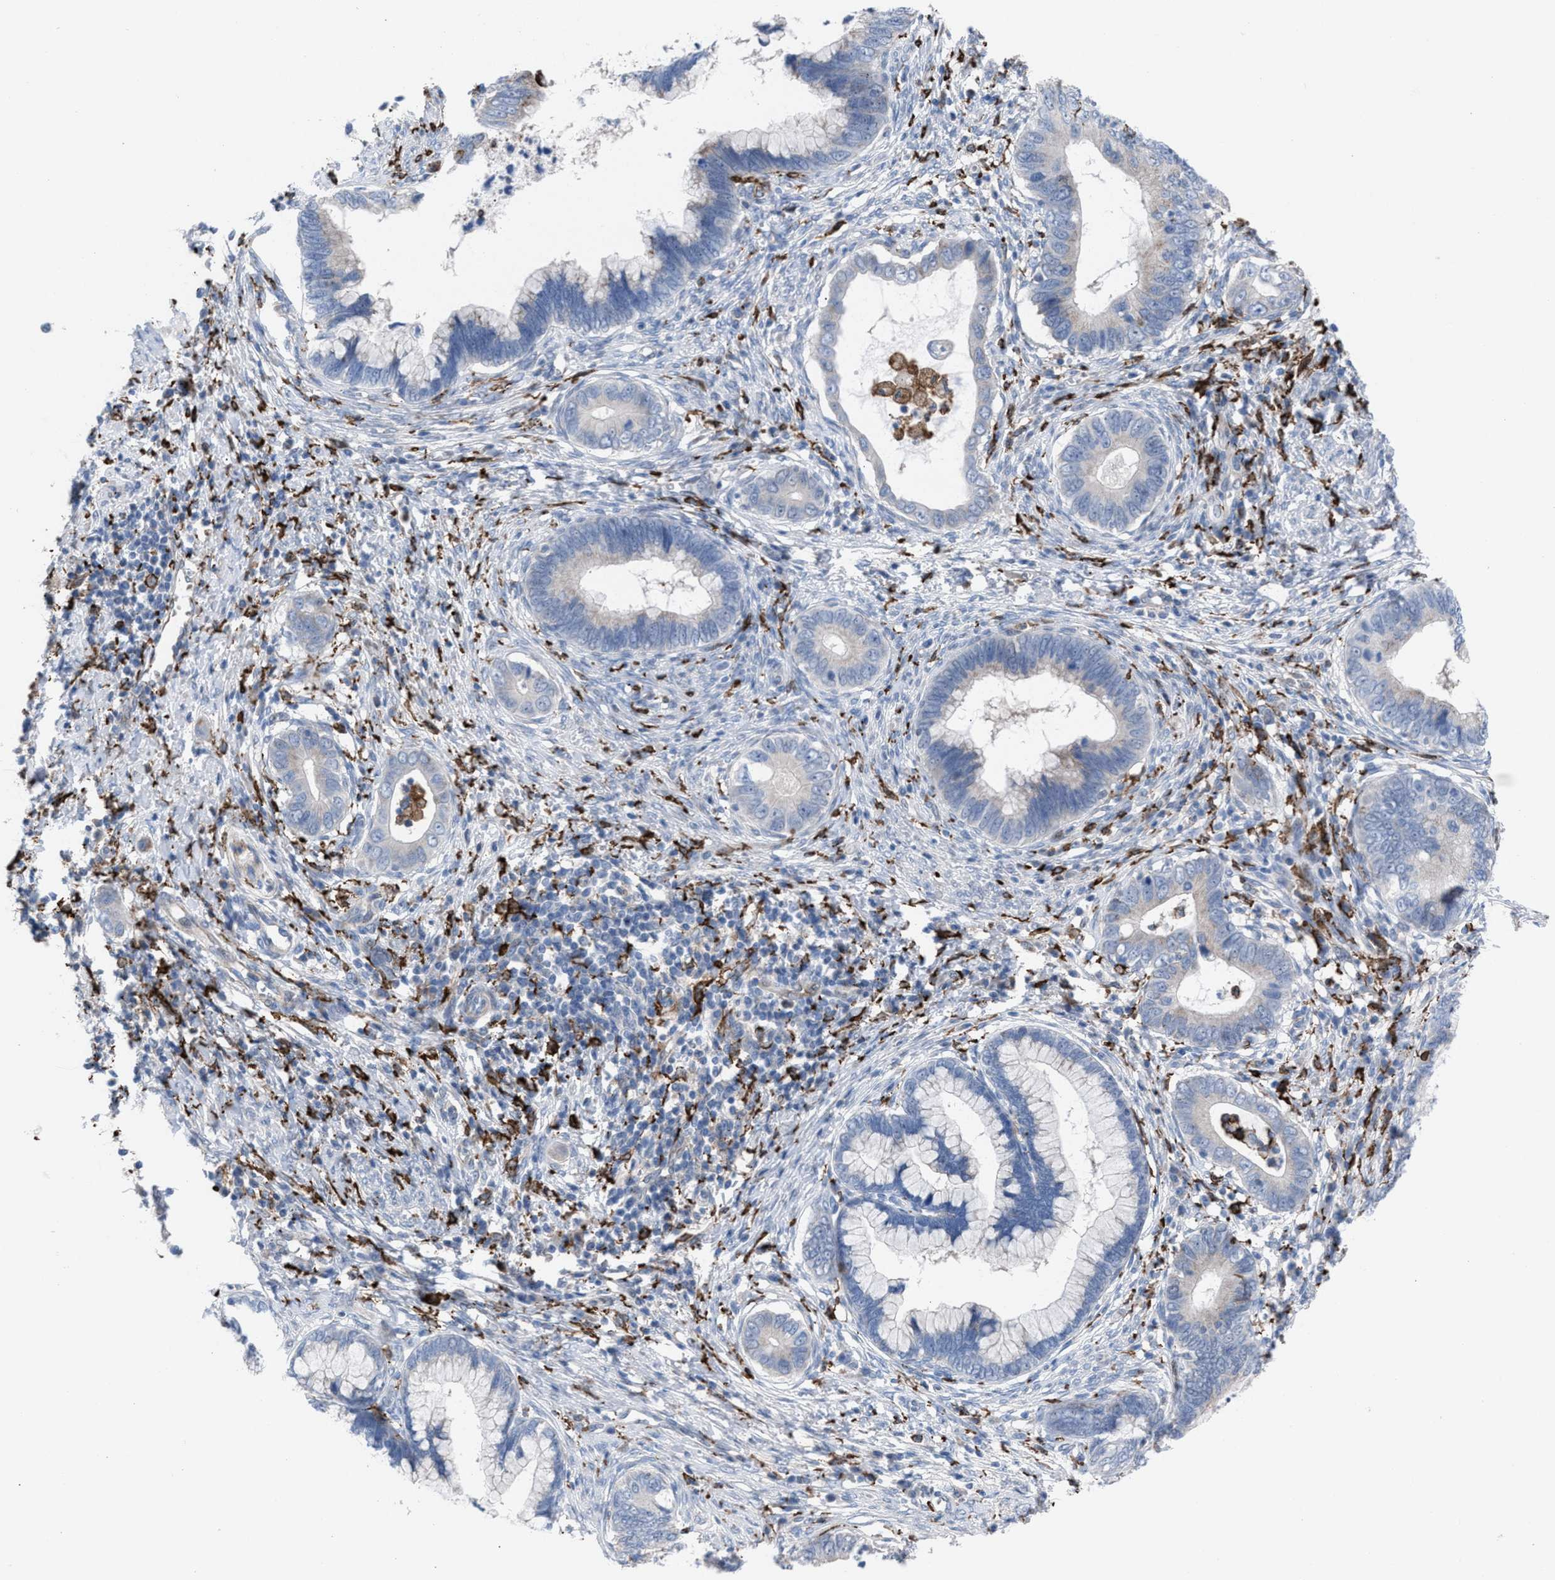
{"staining": {"intensity": "negative", "quantity": "none", "location": "none"}, "tissue": "cervical cancer", "cell_type": "Tumor cells", "image_type": "cancer", "snomed": [{"axis": "morphology", "description": "Adenocarcinoma, NOS"}, {"axis": "topography", "description": "Cervix"}], "caption": "Human cervical cancer stained for a protein using IHC shows no staining in tumor cells.", "gene": "SLC47A1", "patient": {"sex": "female", "age": 44}}